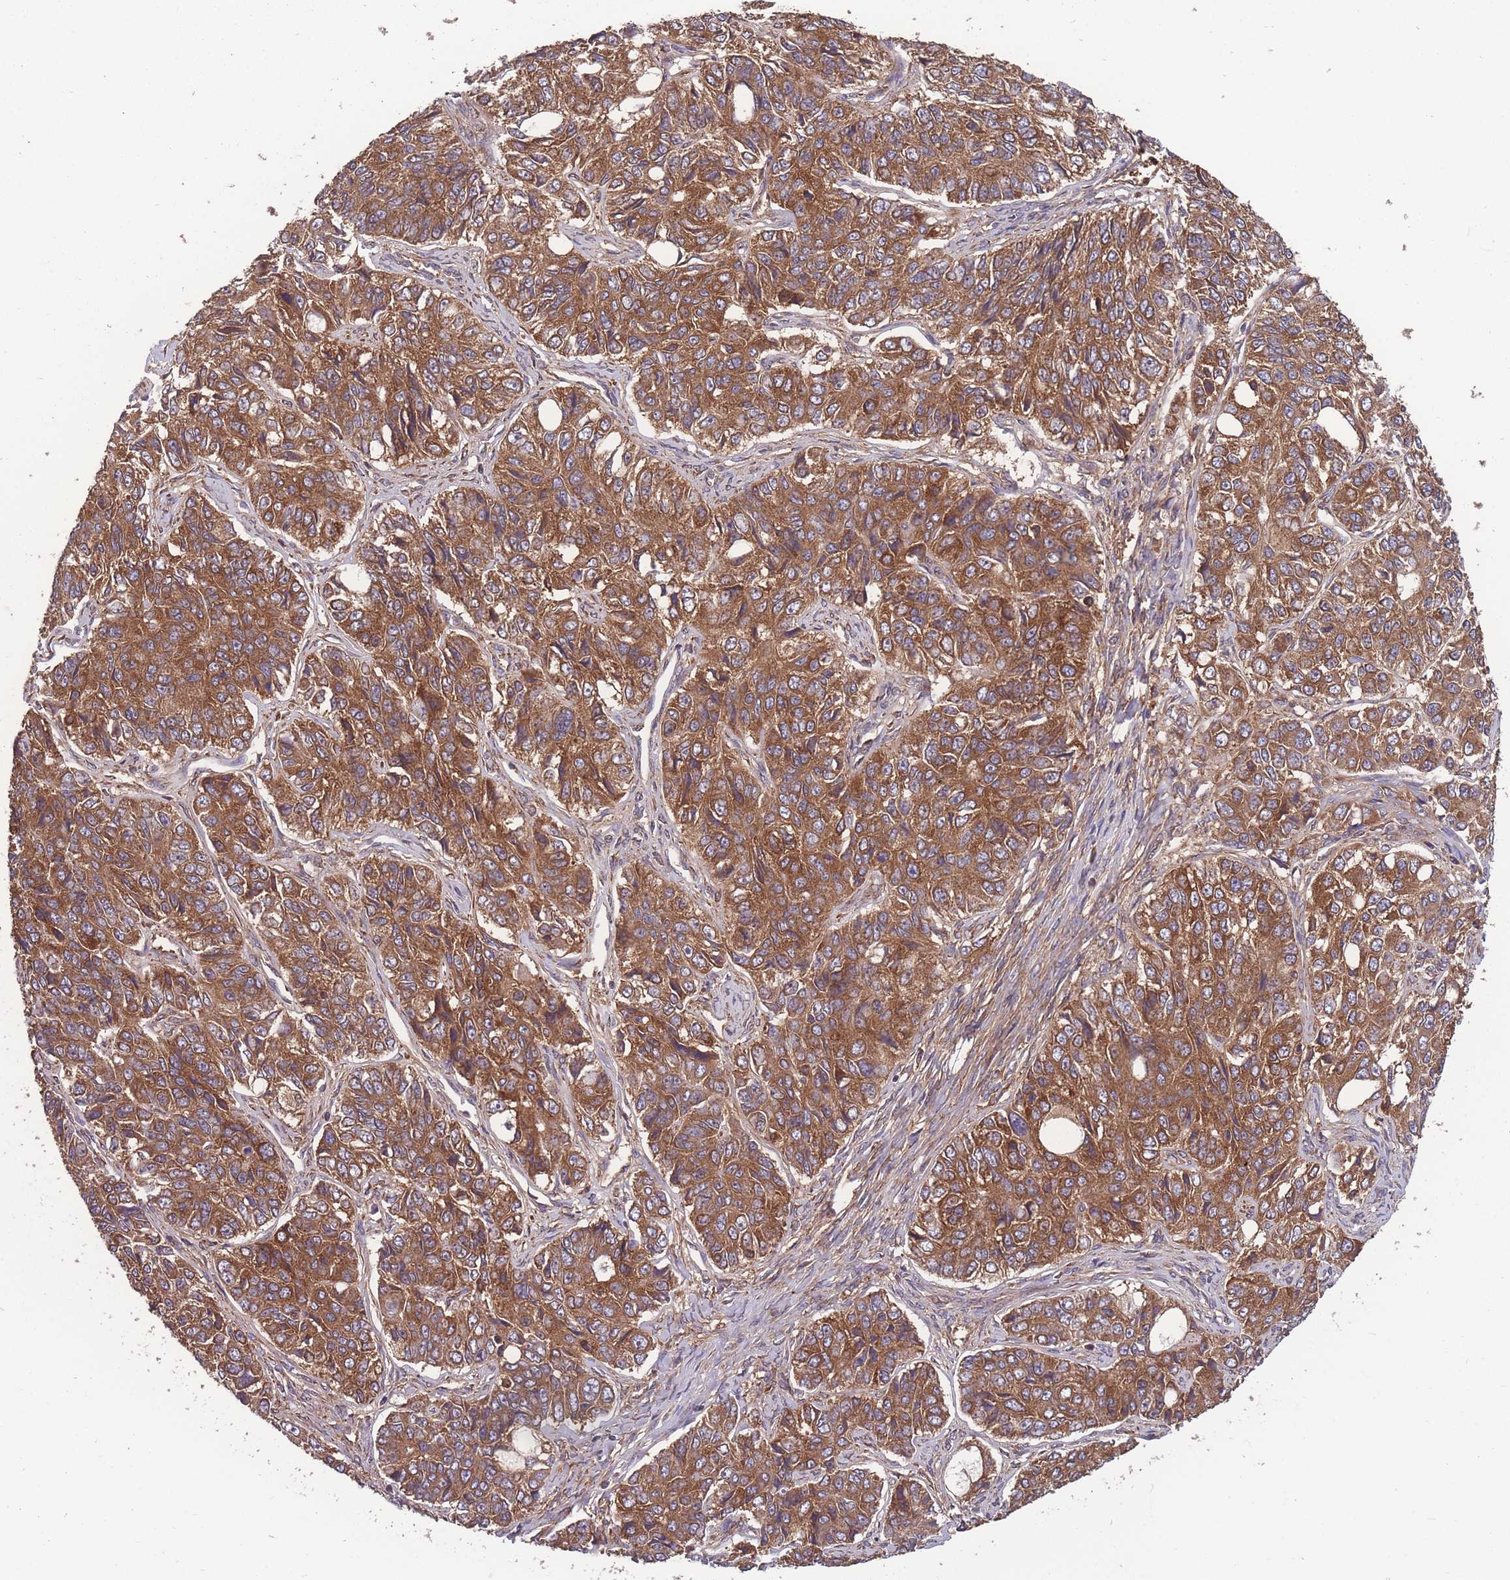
{"staining": {"intensity": "strong", "quantity": ">75%", "location": "cytoplasmic/membranous"}, "tissue": "ovarian cancer", "cell_type": "Tumor cells", "image_type": "cancer", "snomed": [{"axis": "morphology", "description": "Carcinoma, endometroid"}, {"axis": "topography", "description": "Ovary"}], "caption": "About >75% of tumor cells in ovarian cancer (endometroid carcinoma) exhibit strong cytoplasmic/membranous protein positivity as visualized by brown immunohistochemical staining.", "gene": "ZPR1", "patient": {"sex": "female", "age": 51}}